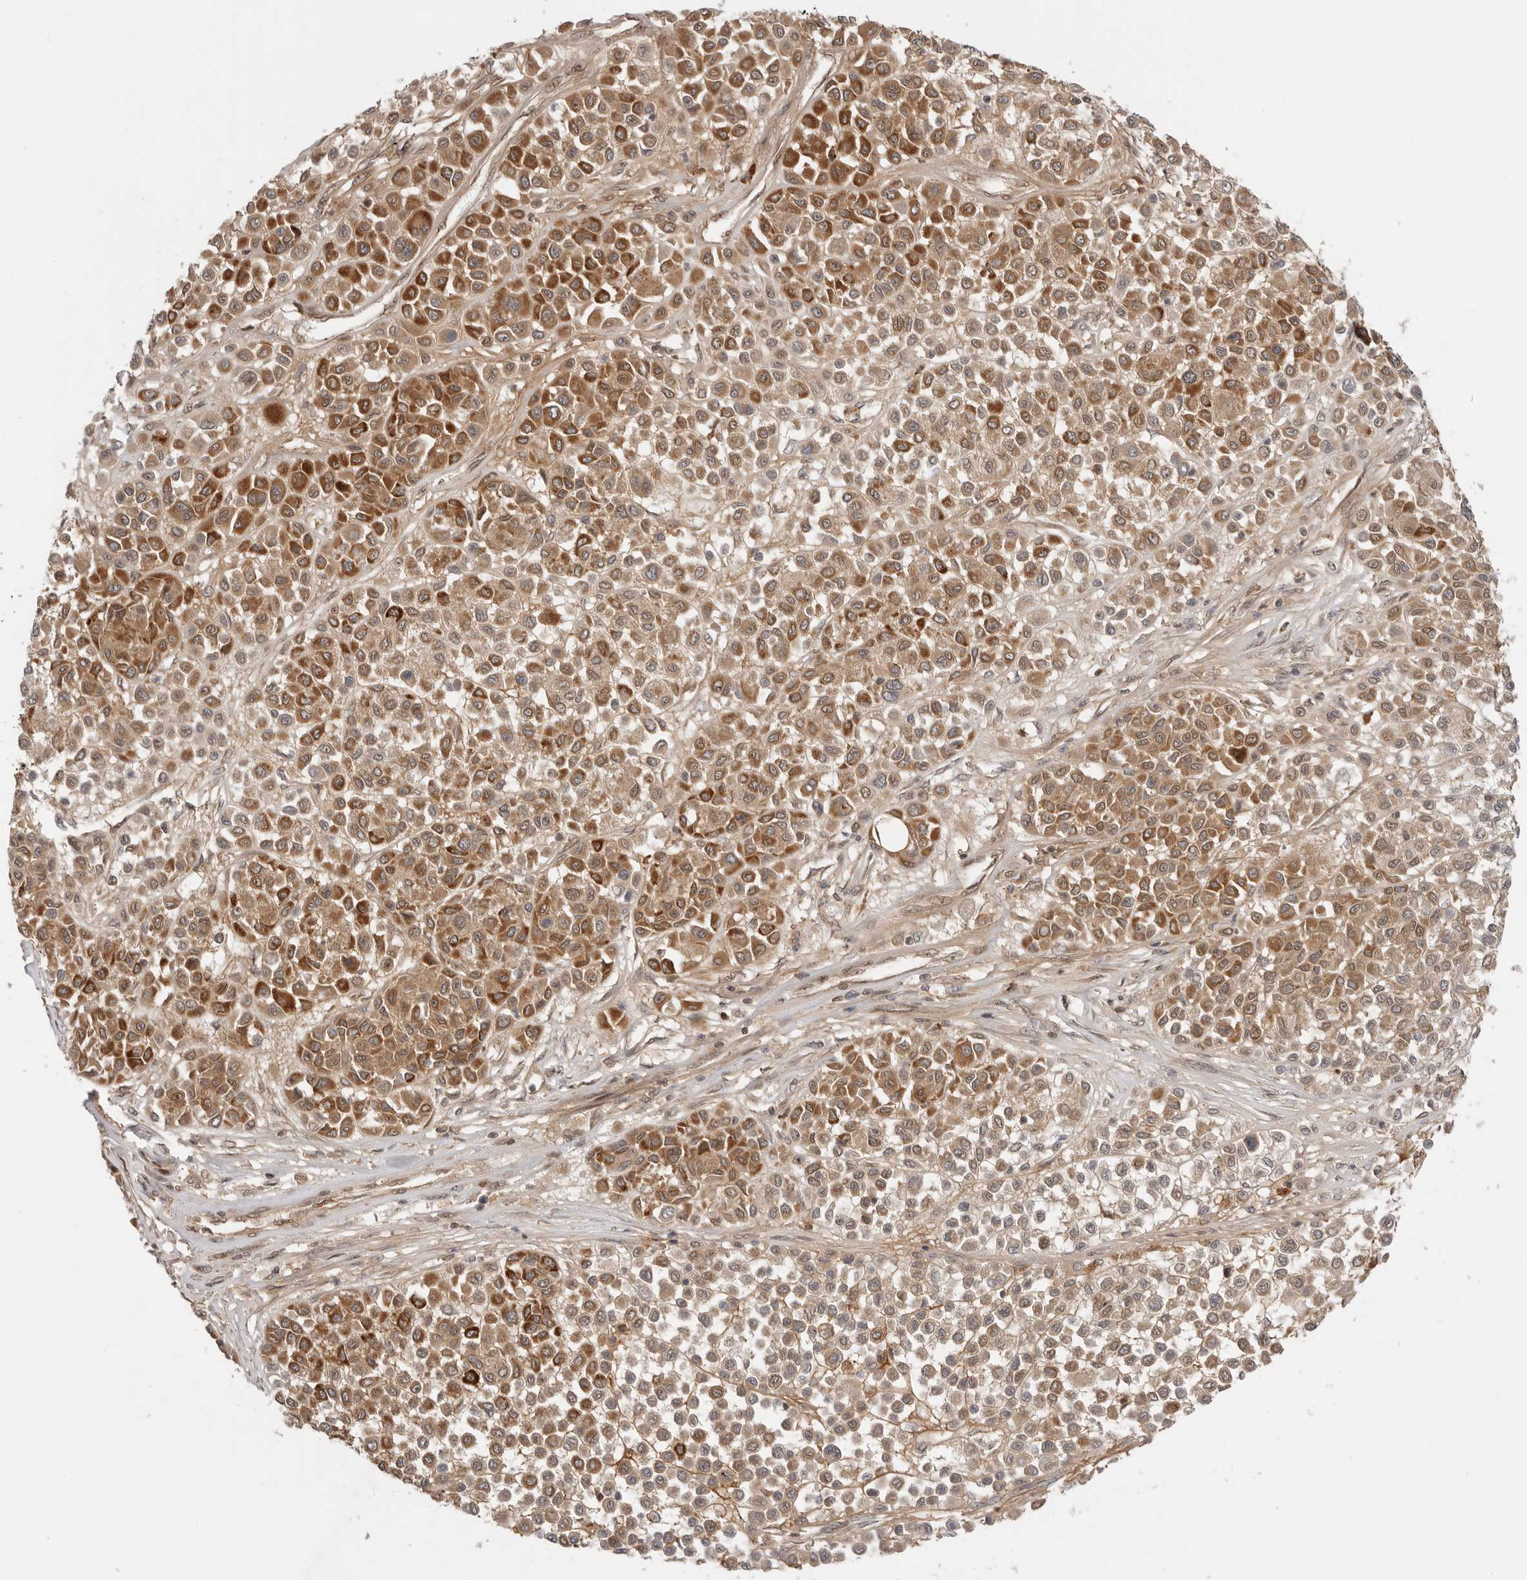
{"staining": {"intensity": "strong", "quantity": ">75%", "location": "cytoplasmic/membranous"}, "tissue": "melanoma", "cell_type": "Tumor cells", "image_type": "cancer", "snomed": [{"axis": "morphology", "description": "Malignant melanoma, Metastatic site"}, {"axis": "topography", "description": "Soft tissue"}], "caption": "Approximately >75% of tumor cells in human melanoma exhibit strong cytoplasmic/membranous protein staining as visualized by brown immunohistochemical staining.", "gene": "DCAF8", "patient": {"sex": "male", "age": 41}}